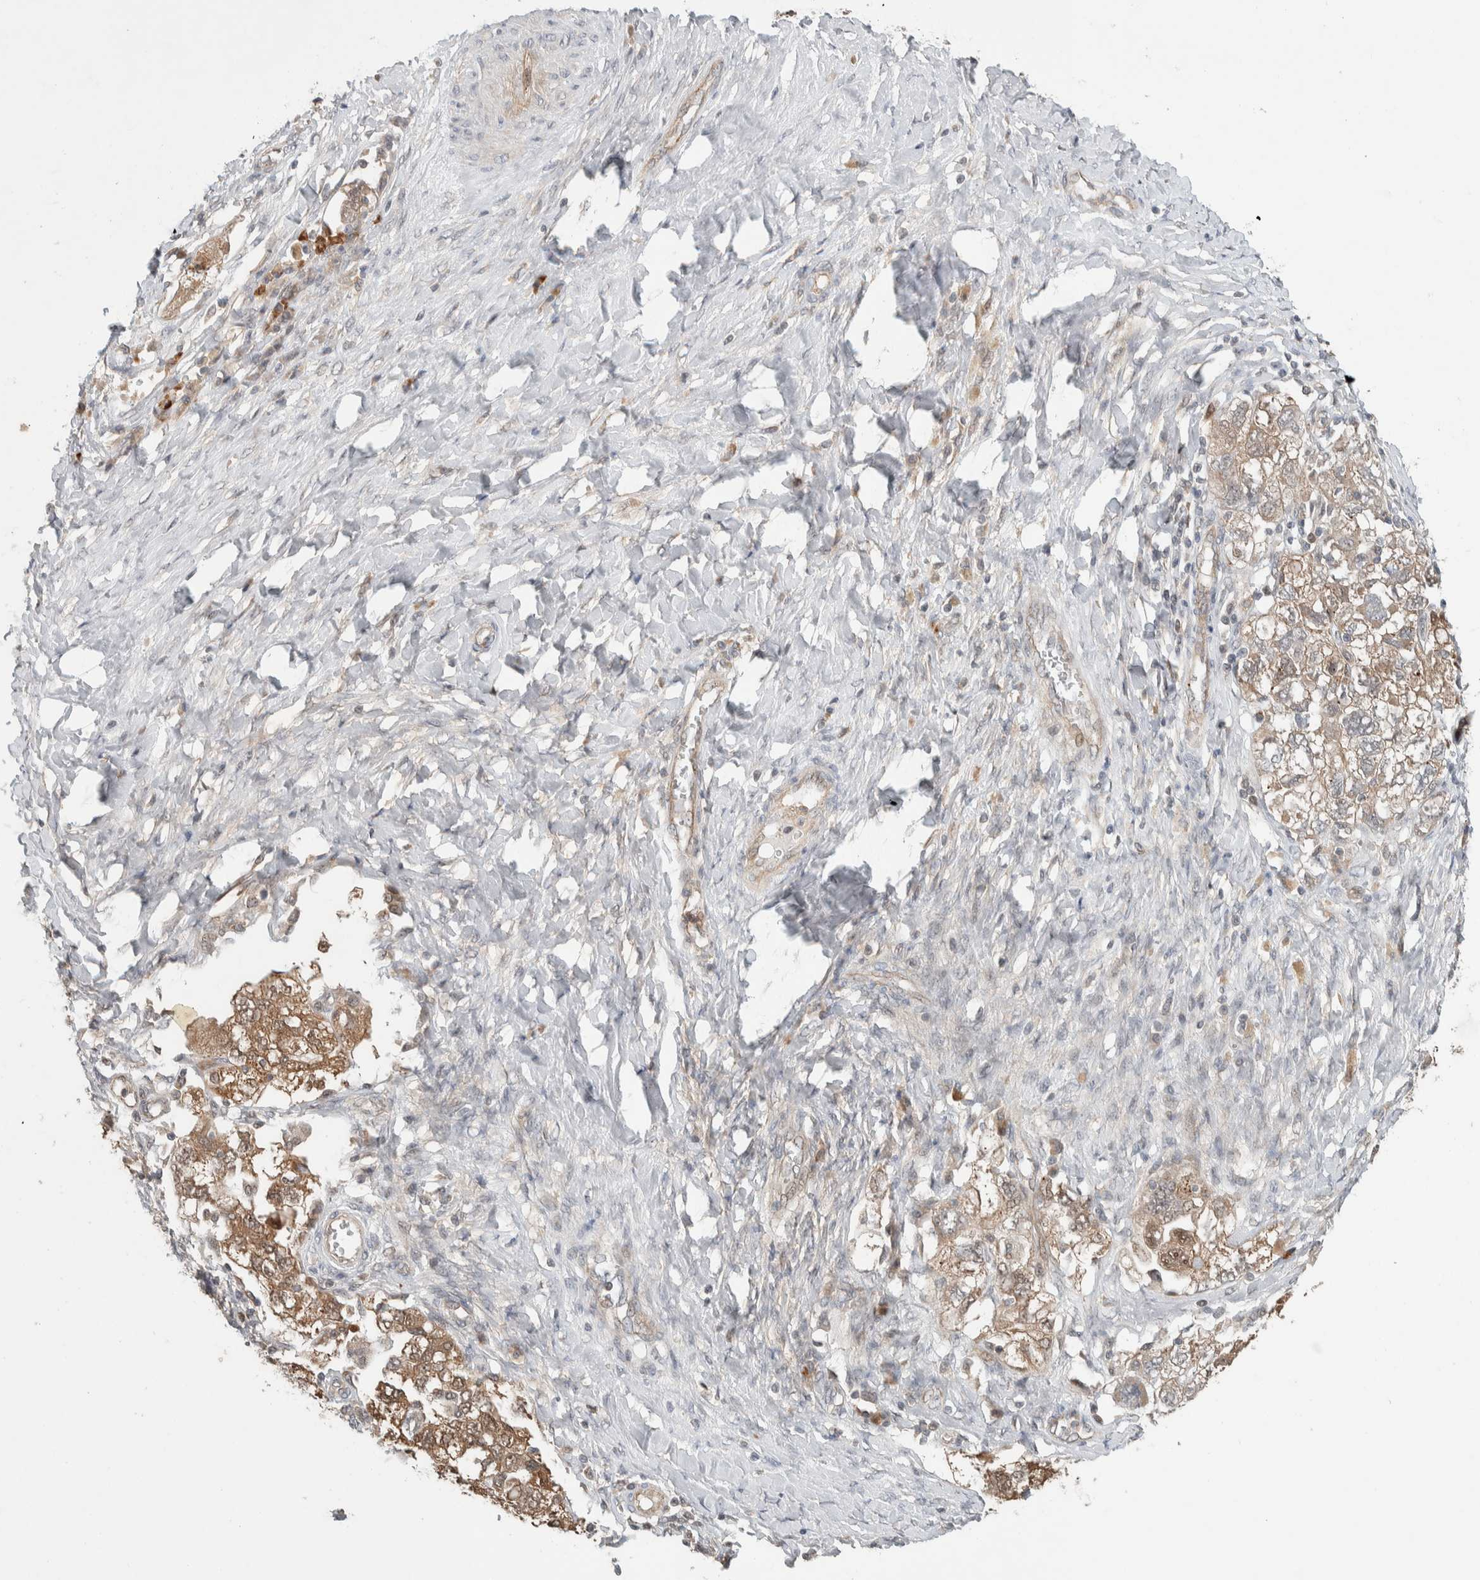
{"staining": {"intensity": "moderate", "quantity": ">75%", "location": "cytoplasmic/membranous"}, "tissue": "ovarian cancer", "cell_type": "Tumor cells", "image_type": "cancer", "snomed": [{"axis": "morphology", "description": "Carcinoma, NOS"}, {"axis": "morphology", "description": "Cystadenocarcinoma, serous, NOS"}, {"axis": "topography", "description": "Ovary"}], "caption": "Immunohistochemistry (IHC) micrograph of carcinoma (ovarian) stained for a protein (brown), which reveals medium levels of moderate cytoplasmic/membranous positivity in approximately >75% of tumor cells.", "gene": "DEPTOR", "patient": {"sex": "female", "age": 69}}